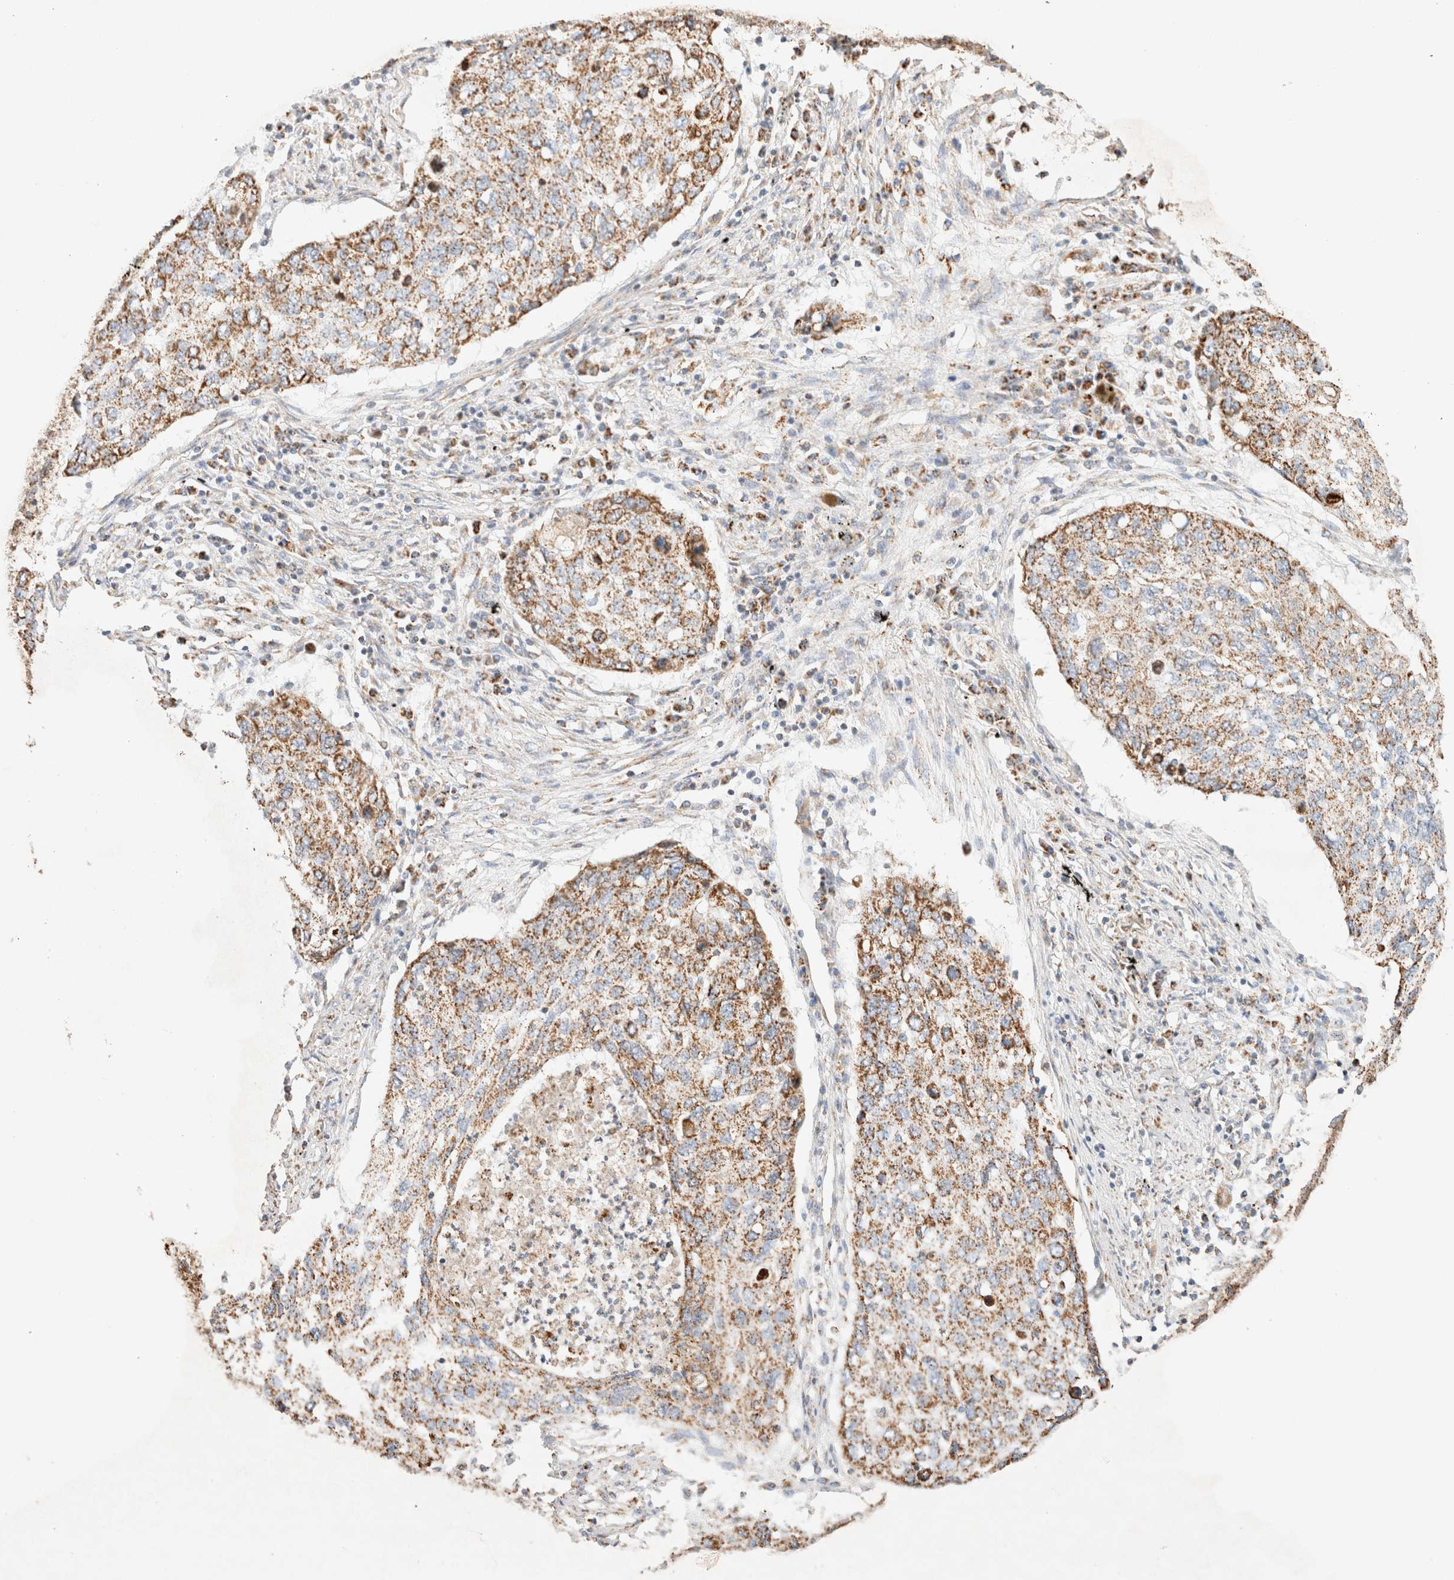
{"staining": {"intensity": "strong", "quantity": ">75%", "location": "cytoplasmic/membranous"}, "tissue": "lung cancer", "cell_type": "Tumor cells", "image_type": "cancer", "snomed": [{"axis": "morphology", "description": "Squamous cell carcinoma, NOS"}, {"axis": "topography", "description": "Lung"}], "caption": "Protein staining shows strong cytoplasmic/membranous staining in approximately >75% of tumor cells in lung cancer. The staining was performed using DAB (3,3'-diaminobenzidine) to visualize the protein expression in brown, while the nuclei were stained in blue with hematoxylin (Magnification: 20x).", "gene": "PHB2", "patient": {"sex": "female", "age": 63}}